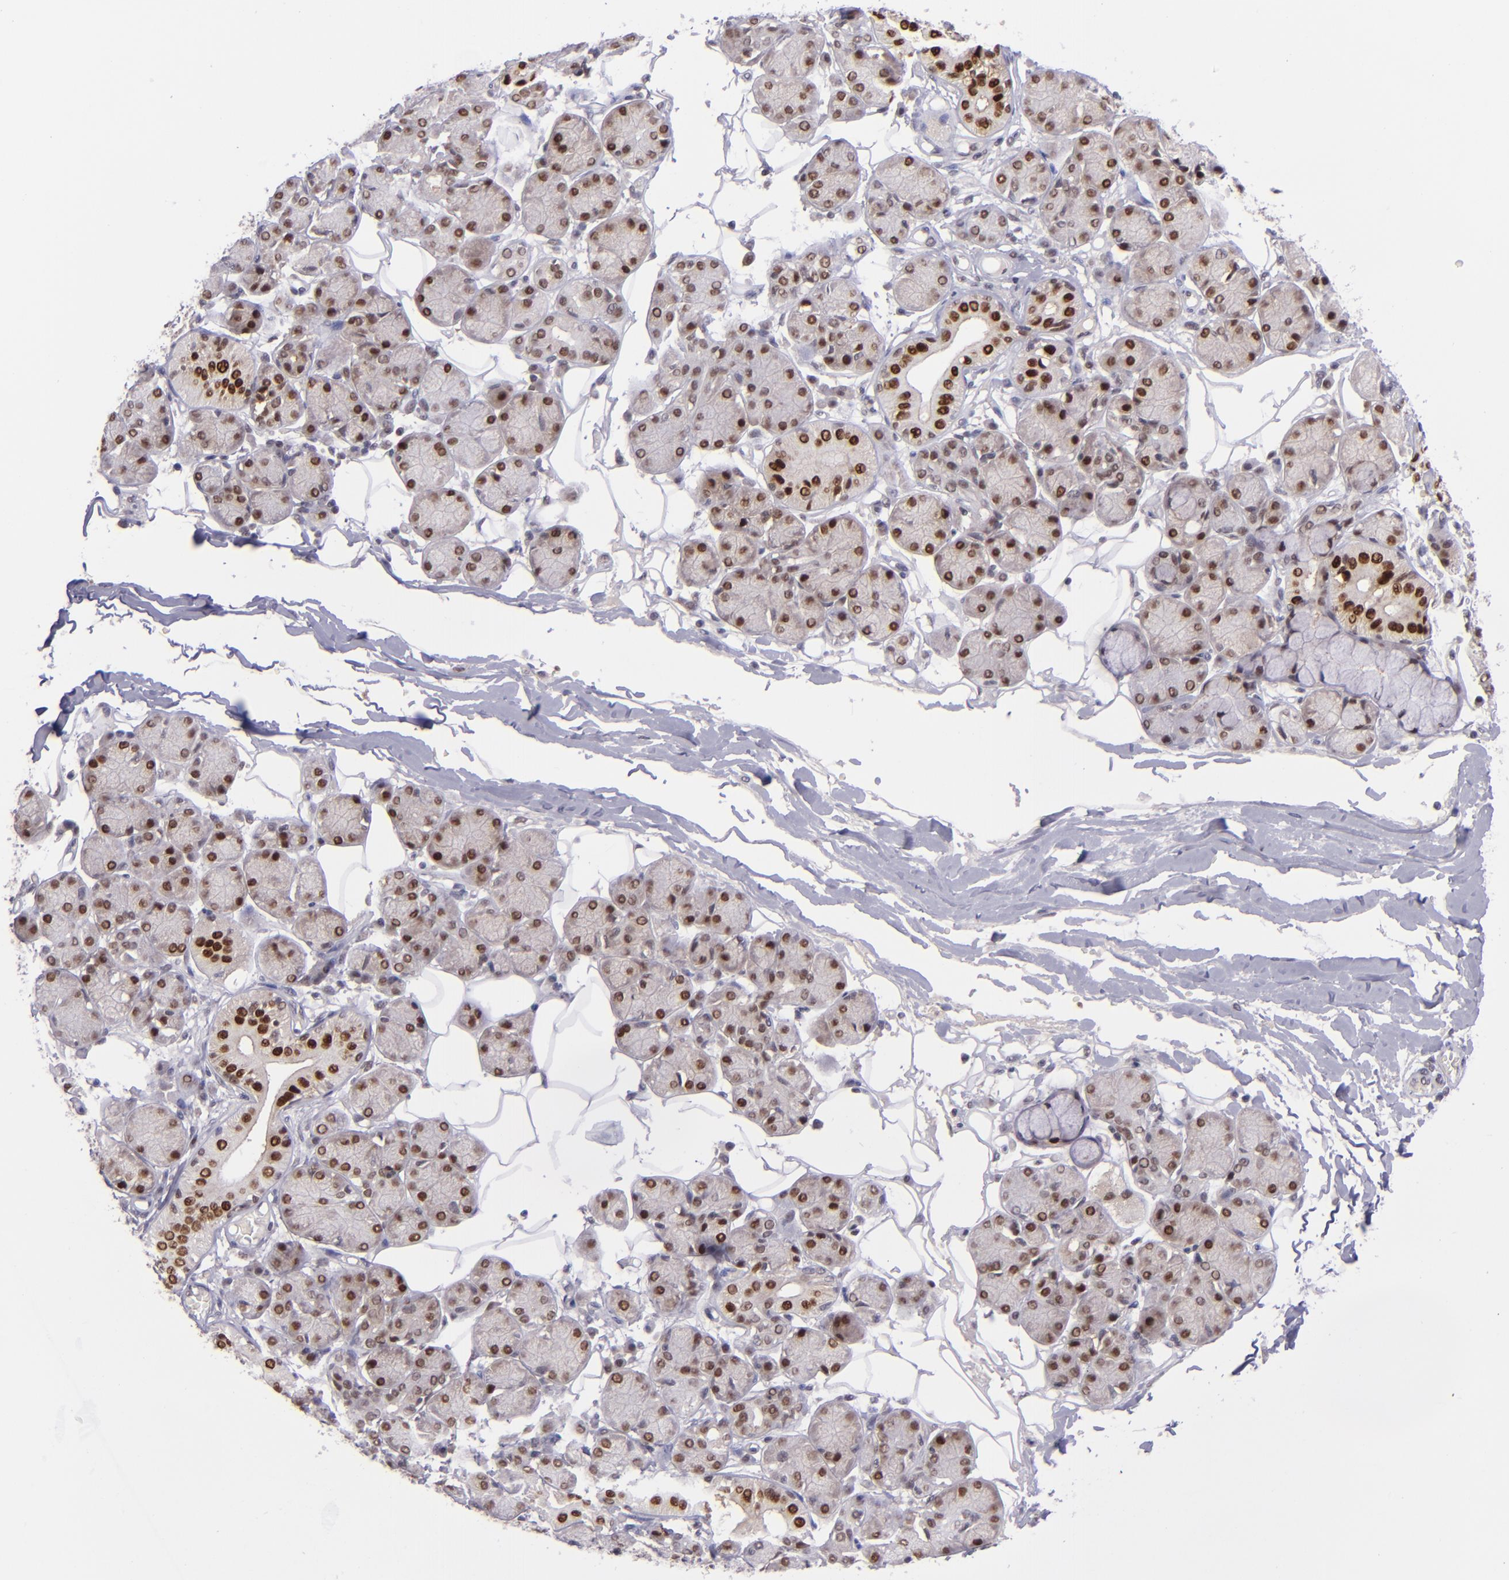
{"staining": {"intensity": "moderate", "quantity": ">75%", "location": "nuclear"}, "tissue": "salivary gland", "cell_type": "Glandular cells", "image_type": "normal", "snomed": [{"axis": "morphology", "description": "Normal tissue, NOS"}, {"axis": "topography", "description": "Salivary gland"}], "caption": "A micrograph of human salivary gland stained for a protein reveals moderate nuclear brown staining in glandular cells.", "gene": "BAG1", "patient": {"sex": "male", "age": 54}}